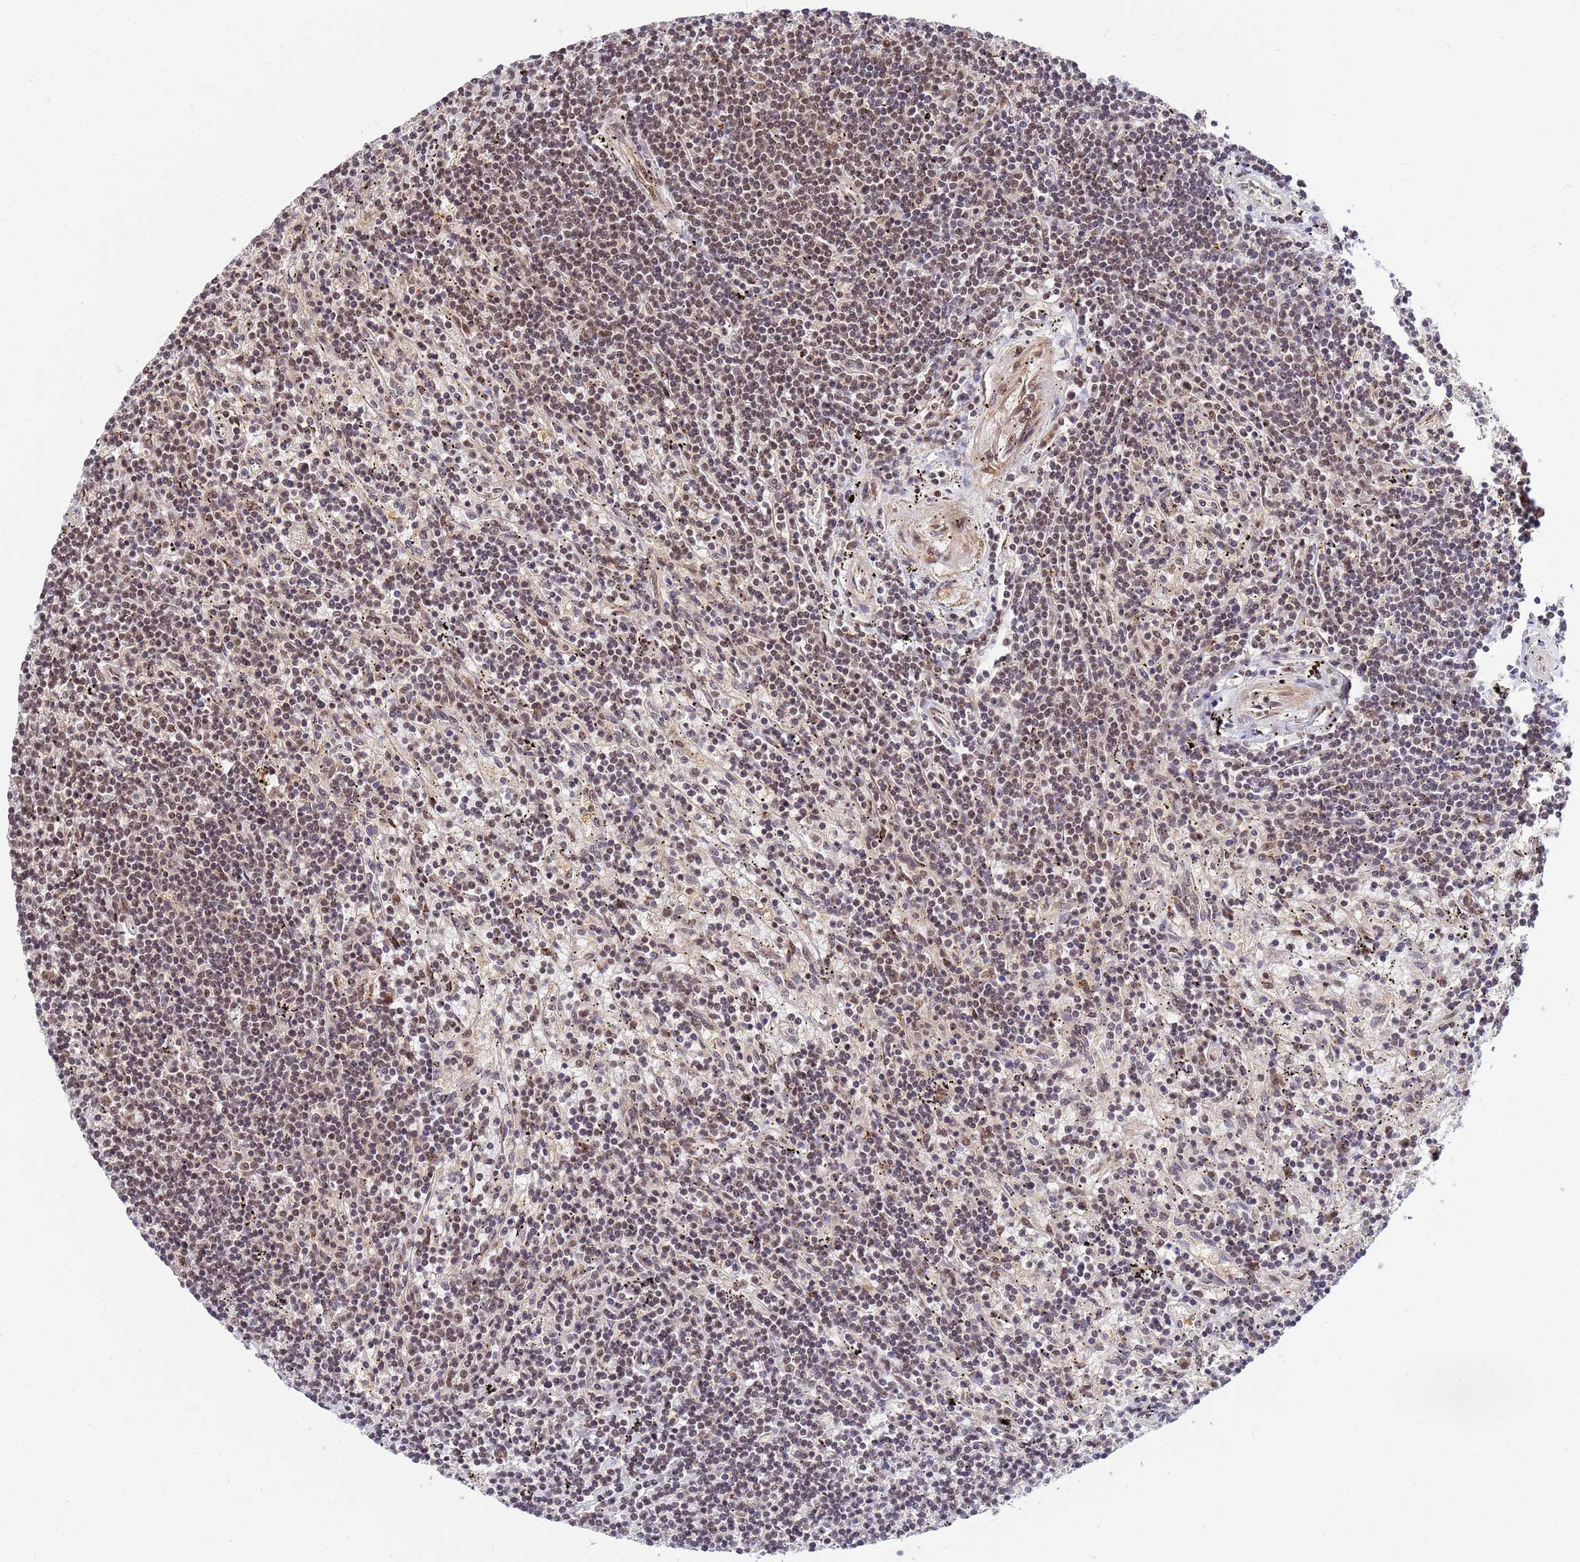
{"staining": {"intensity": "moderate", "quantity": "<25%", "location": "nuclear"}, "tissue": "lymphoma", "cell_type": "Tumor cells", "image_type": "cancer", "snomed": [{"axis": "morphology", "description": "Malignant lymphoma, non-Hodgkin's type, Low grade"}, {"axis": "topography", "description": "Spleen"}], "caption": "Immunohistochemistry (IHC) histopathology image of lymphoma stained for a protein (brown), which demonstrates low levels of moderate nuclear expression in approximately <25% of tumor cells.", "gene": "NCBP2", "patient": {"sex": "male", "age": 76}}